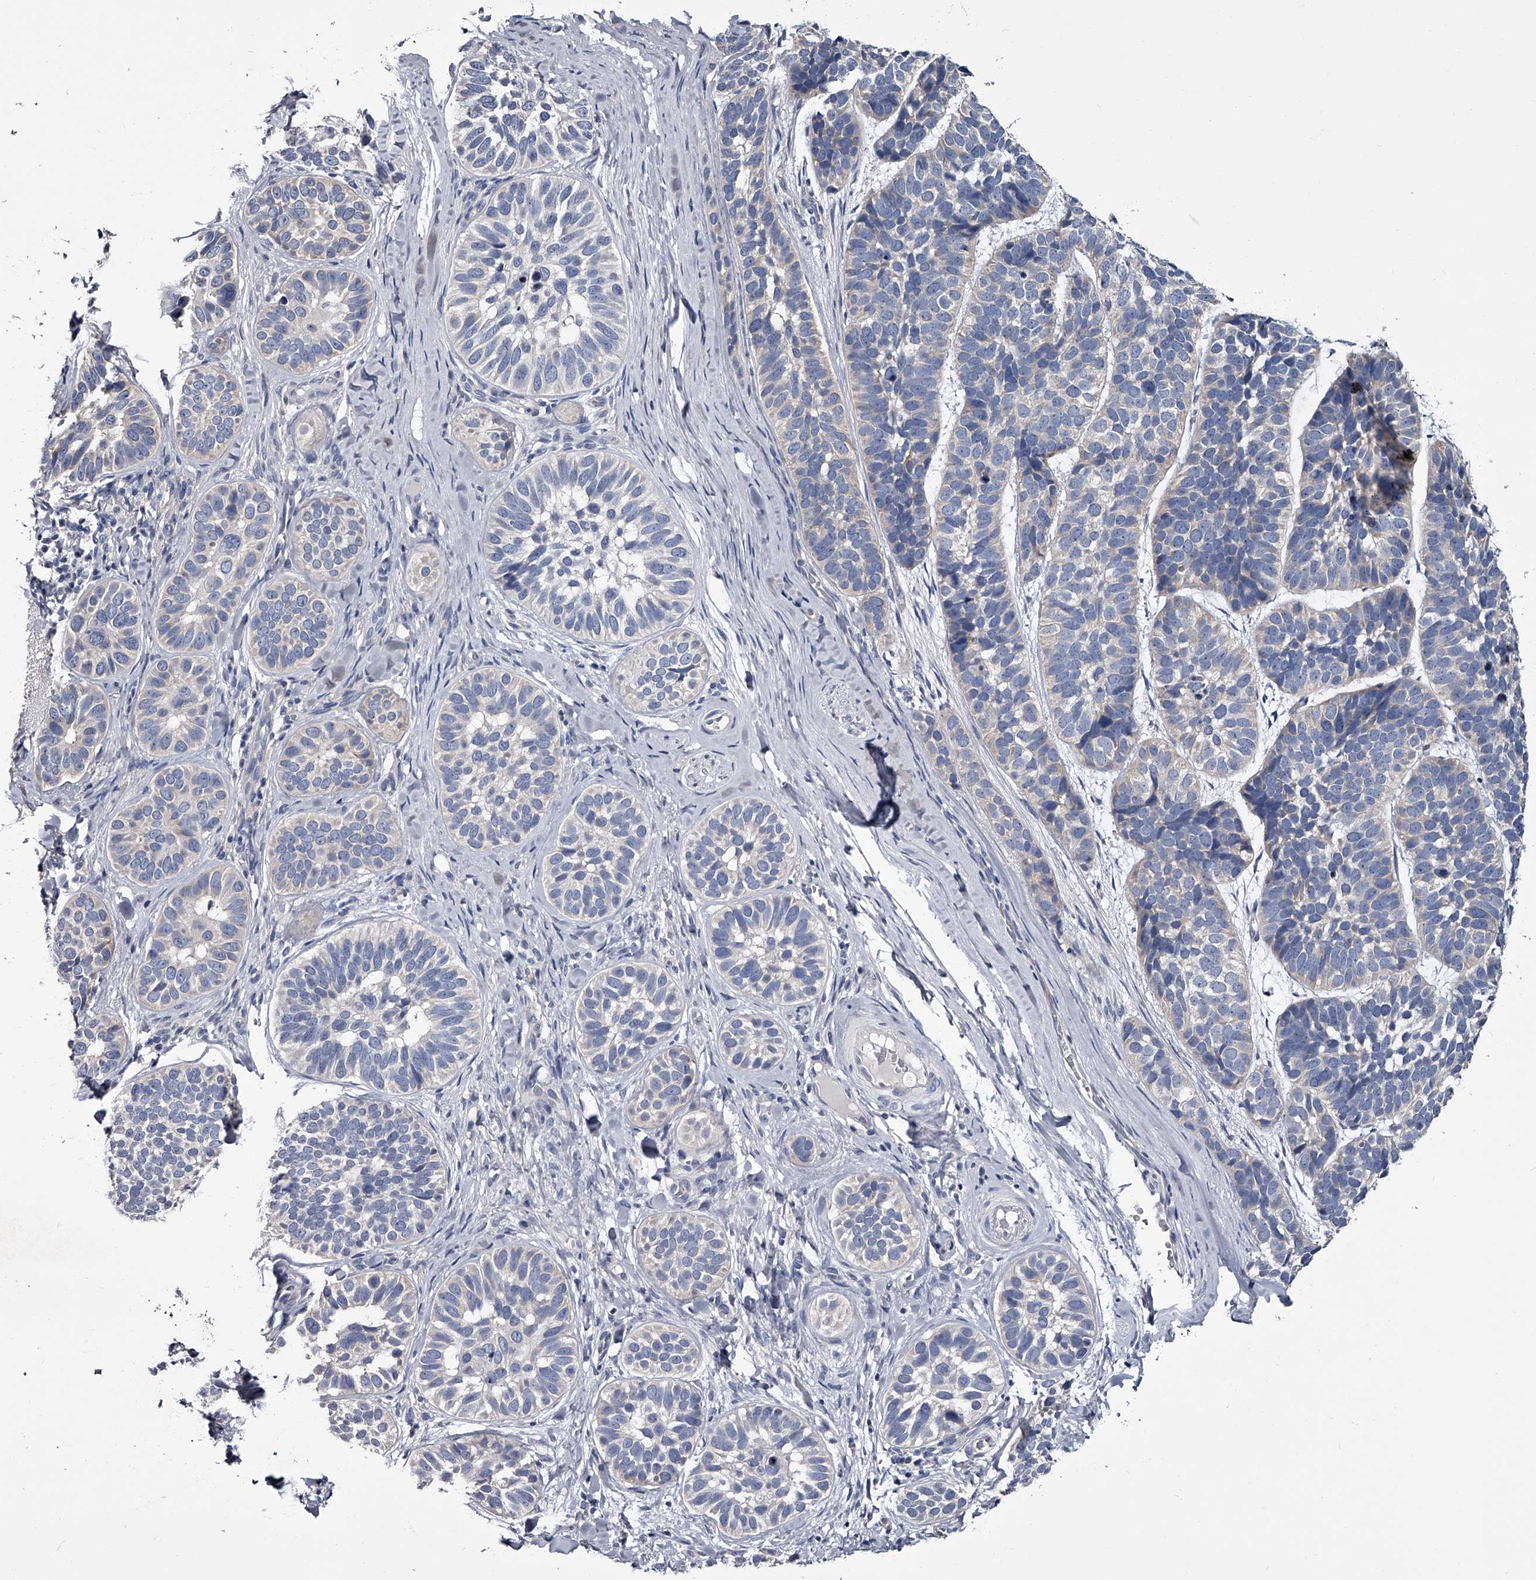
{"staining": {"intensity": "negative", "quantity": "none", "location": "none"}, "tissue": "skin cancer", "cell_type": "Tumor cells", "image_type": "cancer", "snomed": [{"axis": "morphology", "description": "Basal cell carcinoma"}, {"axis": "topography", "description": "Skin"}], "caption": "A high-resolution micrograph shows immunohistochemistry (IHC) staining of skin cancer (basal cell carcinoma), which displays no significant positivity in tumor cells.", "gene": "GAPVD1", "patient": {"sex": "male", "age": 62}}